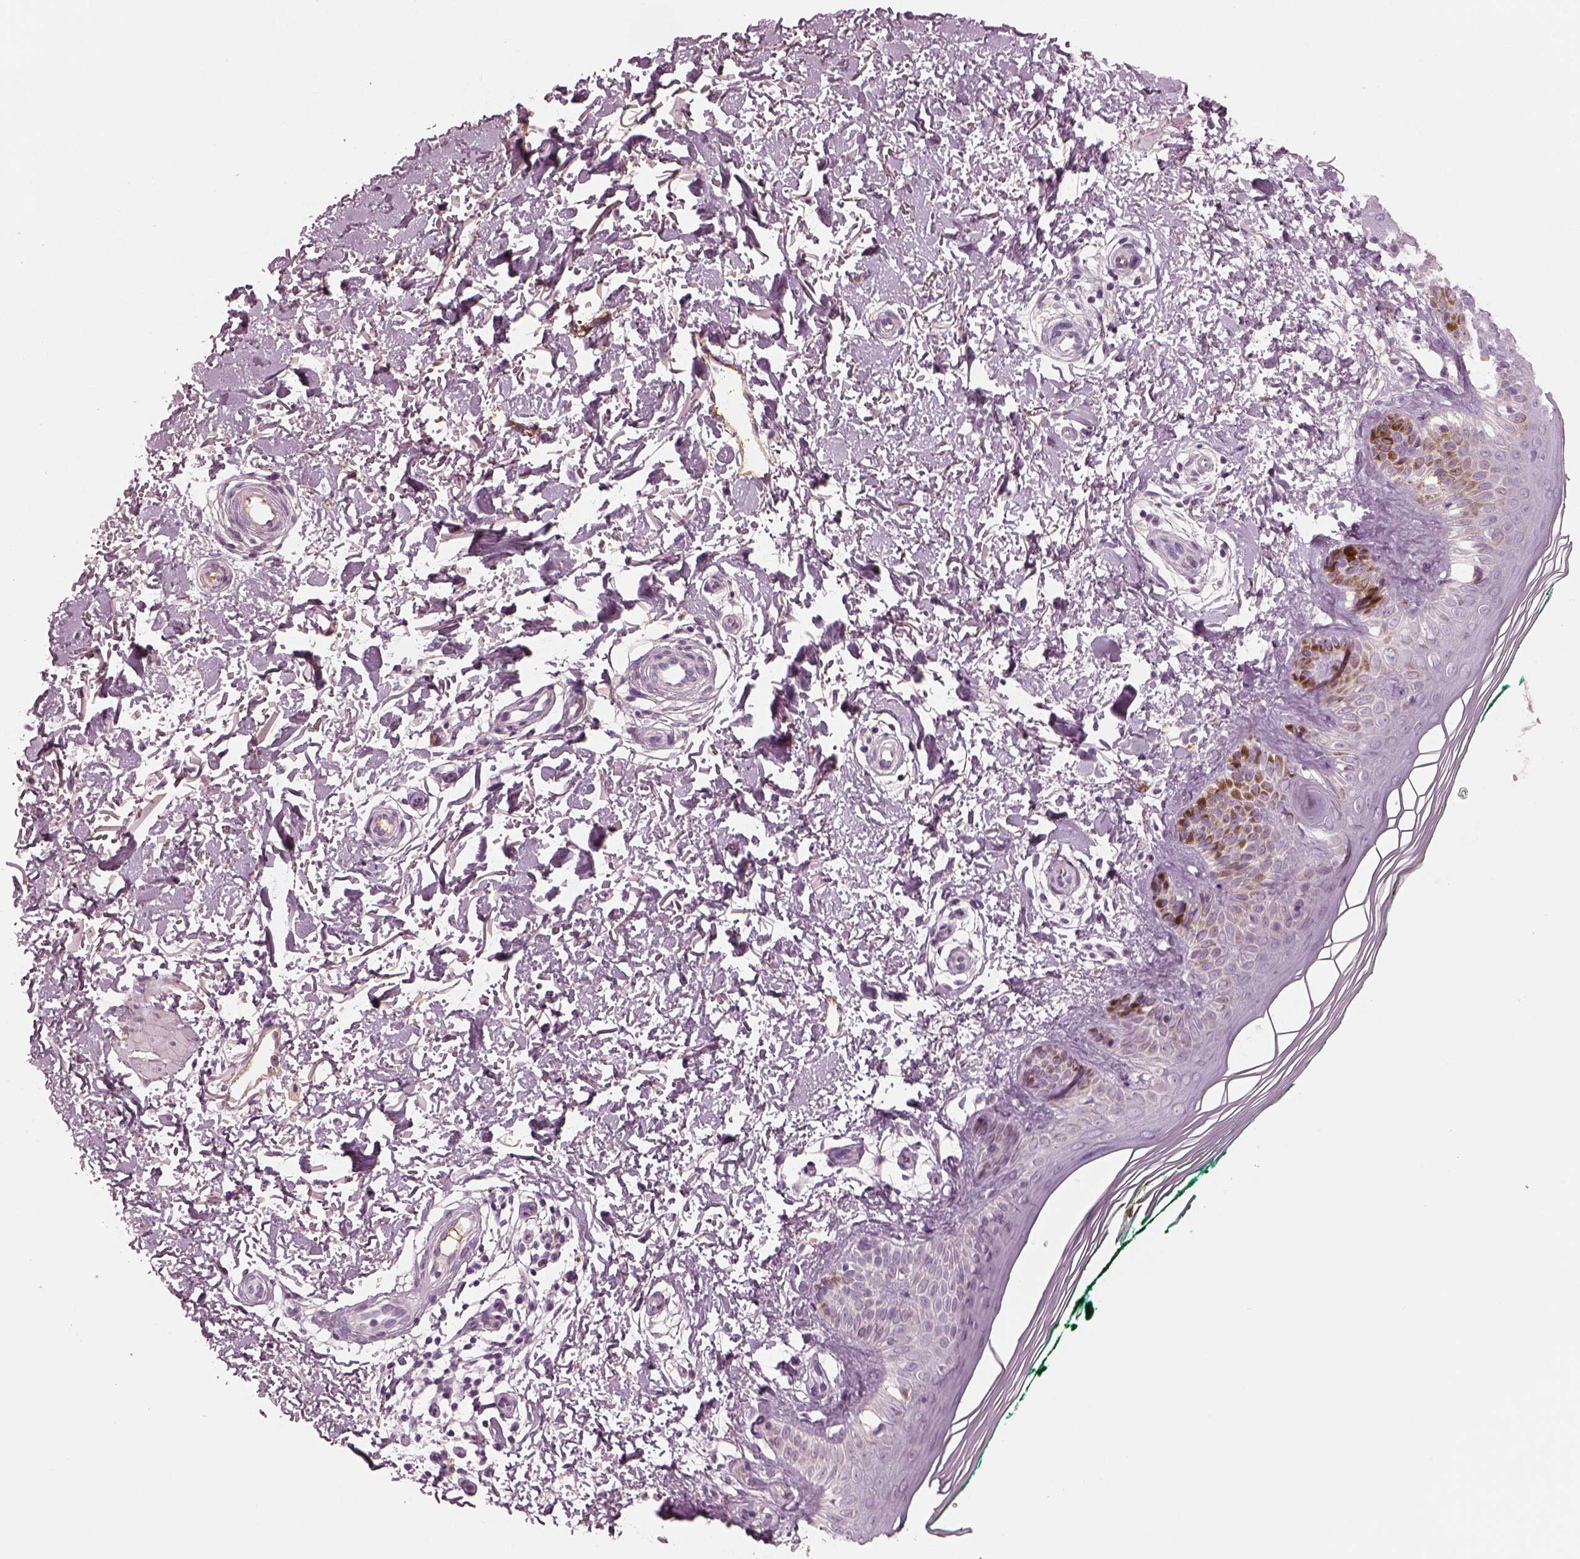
{"staining": {"intensity": "negative", "quantity": "none", "location": "none"}, "tissue": "skin", "cell_type": "Fibroblasts", "image_type": "normal", "snomed": [{"axis": "morphology", "description": "Normal tissue, NOS"}, {"axis": "morphology", "description": "Inflammation, NOS"}, {"axis": "morphology", "description": "Fibrosis, NOS"}, {"axis": "topography", "description": "Skin"}], "caption": "The micrograph shows no significant staining in fibroblasts of skin.", "gene": "TRIM69", "patient": {"sex": "male", "age": 71}}